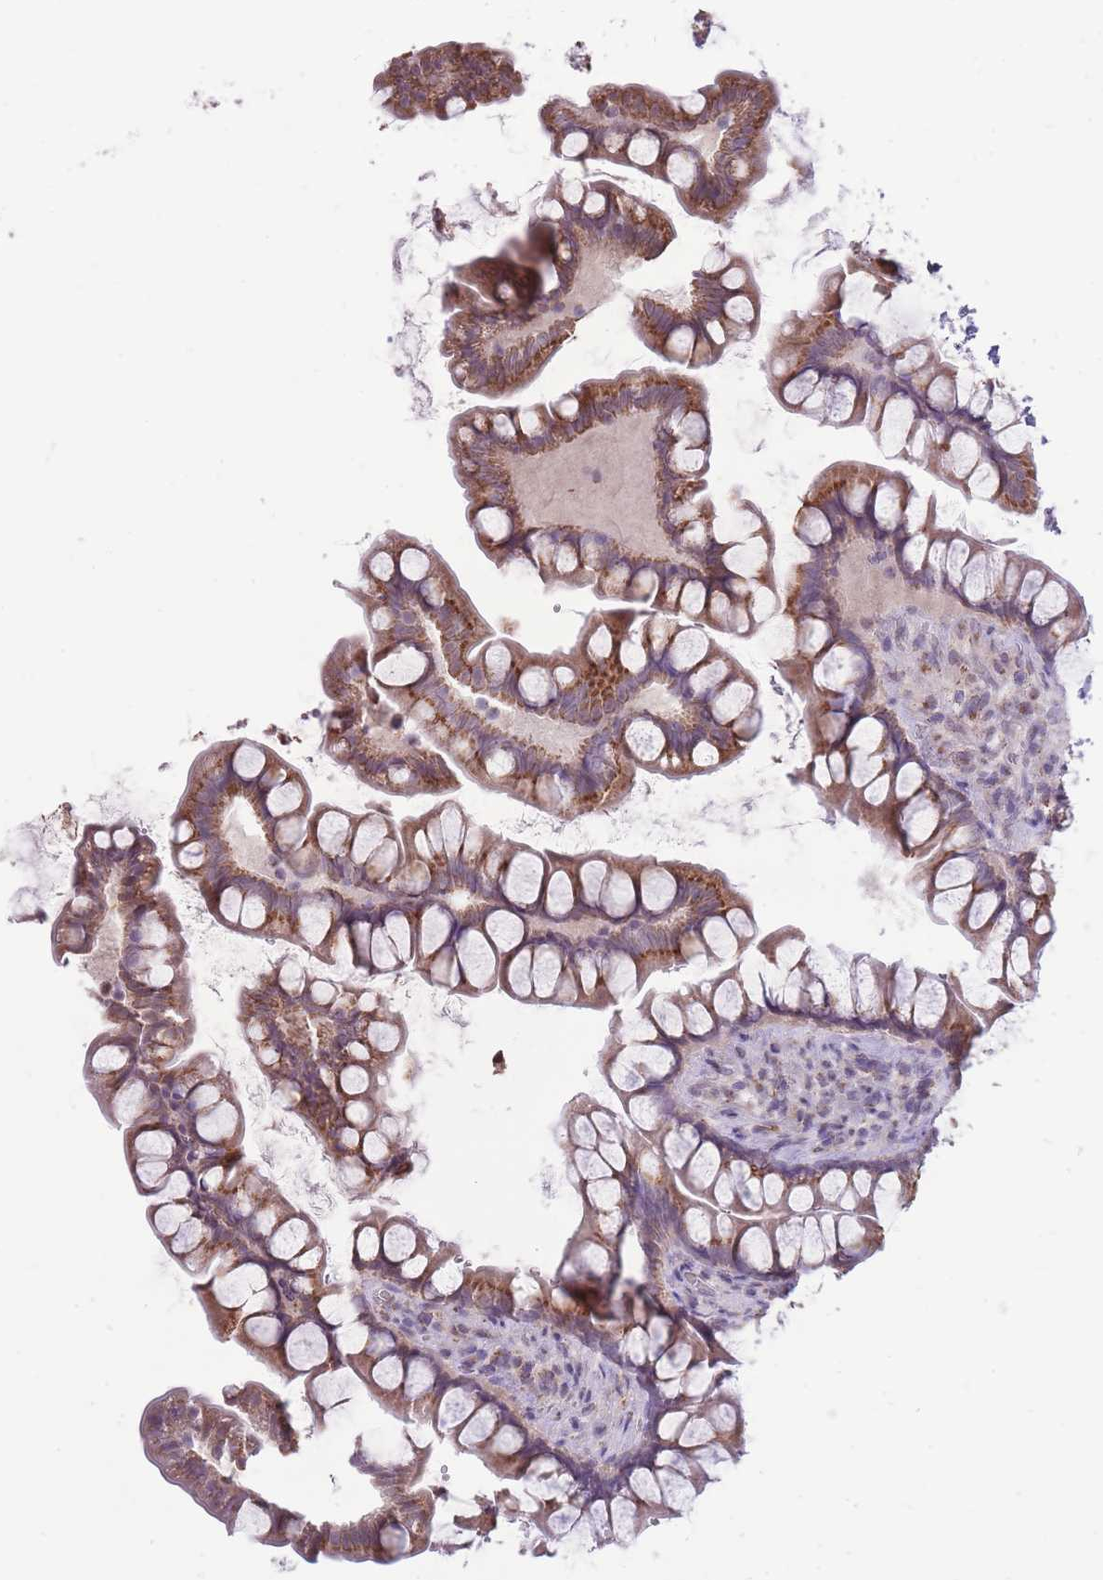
{"staining": {"intensity": "moderate", "quantity": ">75%", "location": "cytoplasmic/membranous"}, "tissue": "small intestine", "cell_type": "Glandular cells", "image_type": "normal", "snomed": [{"axis": "morphology", "description": "Normal tissue, NOS"}, {"axis": "topography", "description": "Small intestine"}], "caption": "IHC histopathology image of normal human small intestine stained for a protein (brown), which shows medium levels of moderate cytoplasmic/membranous expression in about >75% of glandular cells.", "gene": "NELL1", "patient": {"sex": "male", "age": 70}}